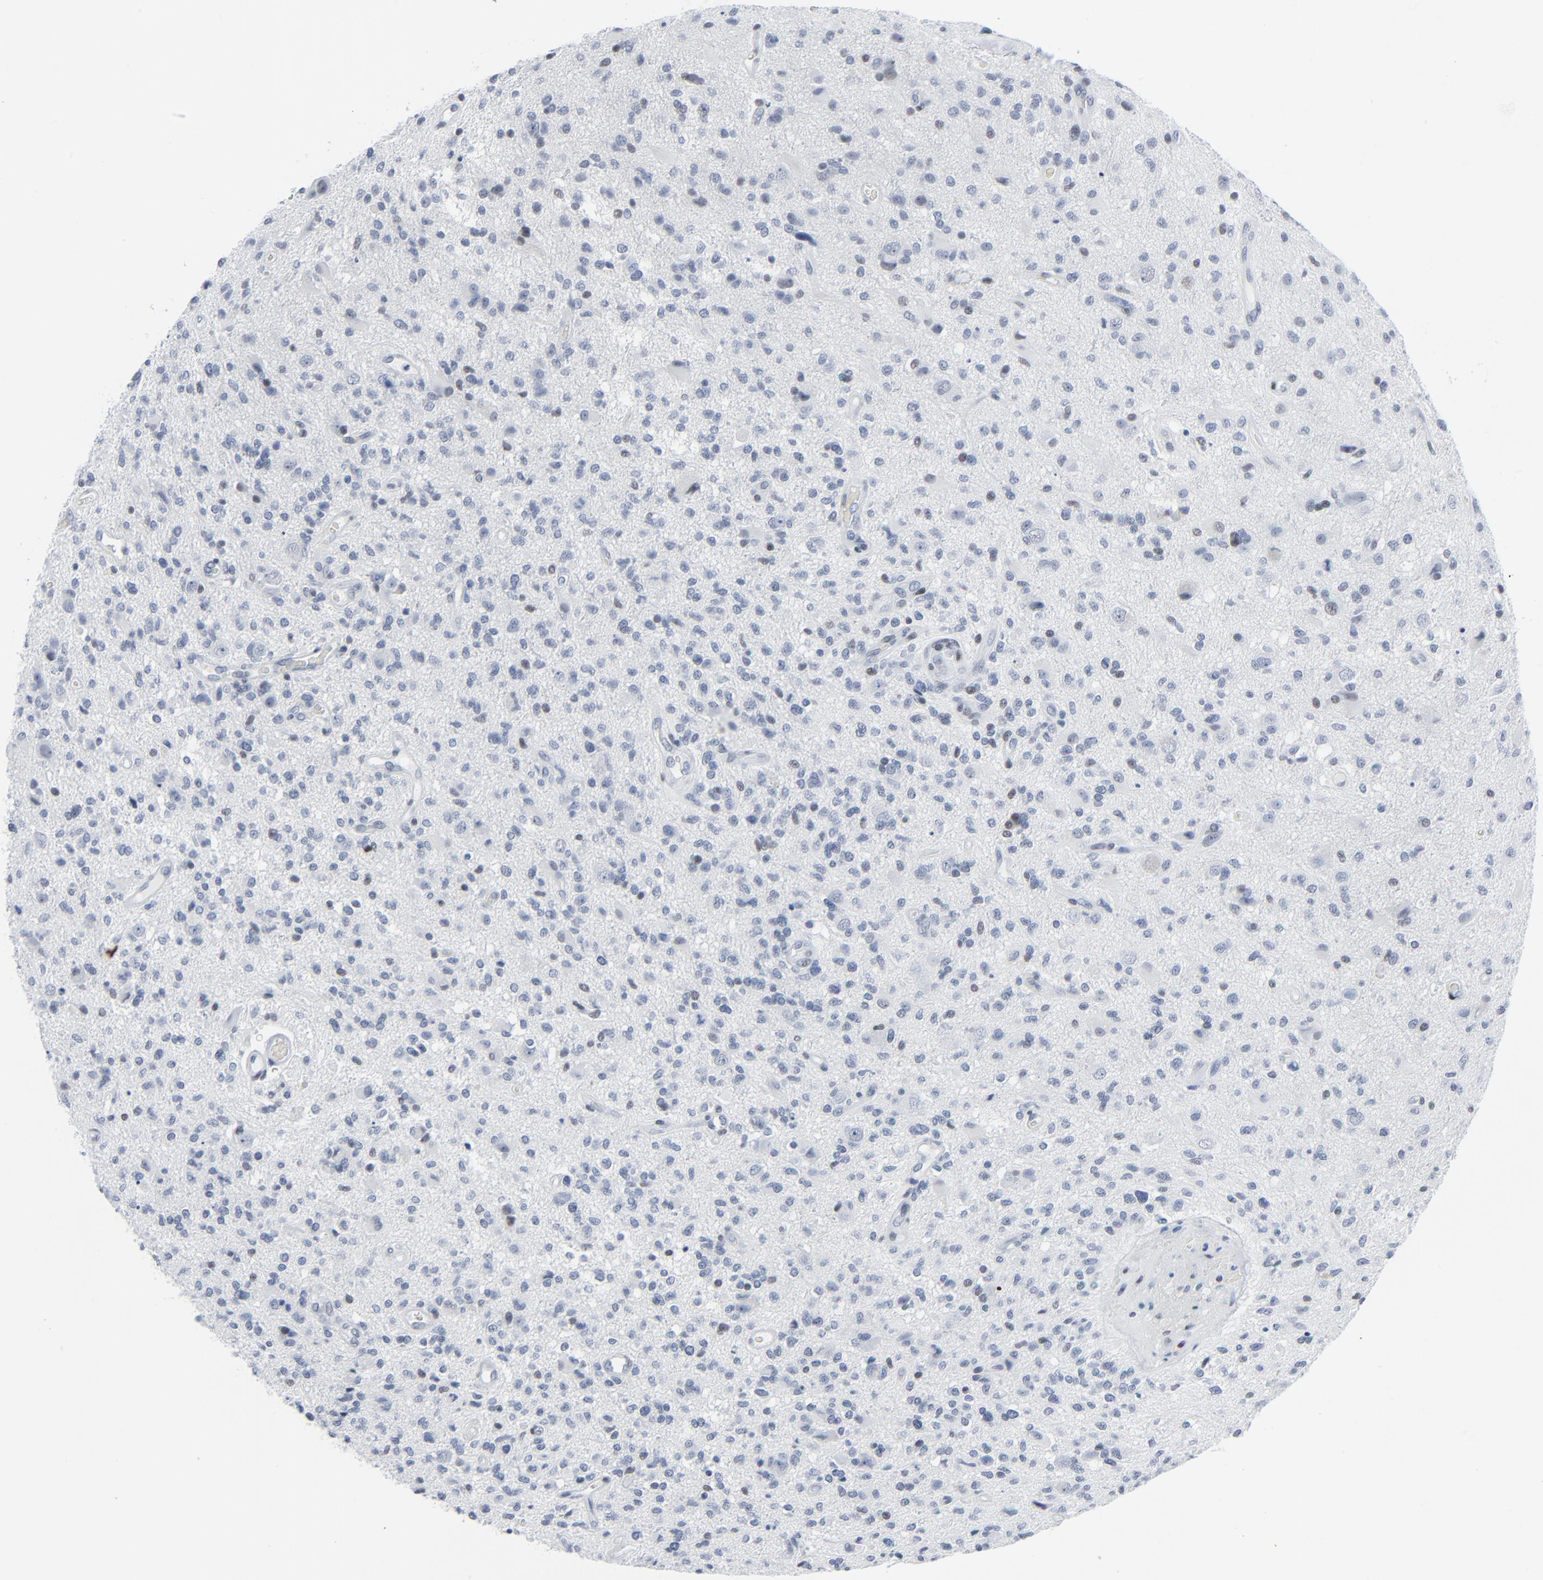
{"staining": {"intensity": "weak", "quantity": "<25%", "location": "nuclear"}, "tissue": "glioma", "cell_type": "Tumor cells", "image_type": "cancer", "snomed": [{"axis": "morphology", "description": "Normal tissue, NOS"}, {"axis": "morphology", "description": "Glioma, malignant, High grade"}, {"axis": "topography", "description": "Cerebral cortex"}], "caption": "Micrograph shows no significant protein expression in tumor cells of high-grade glioma (malignant).", "gene": "SIRT1", "patient": {"sex": "male", "age": 75}}